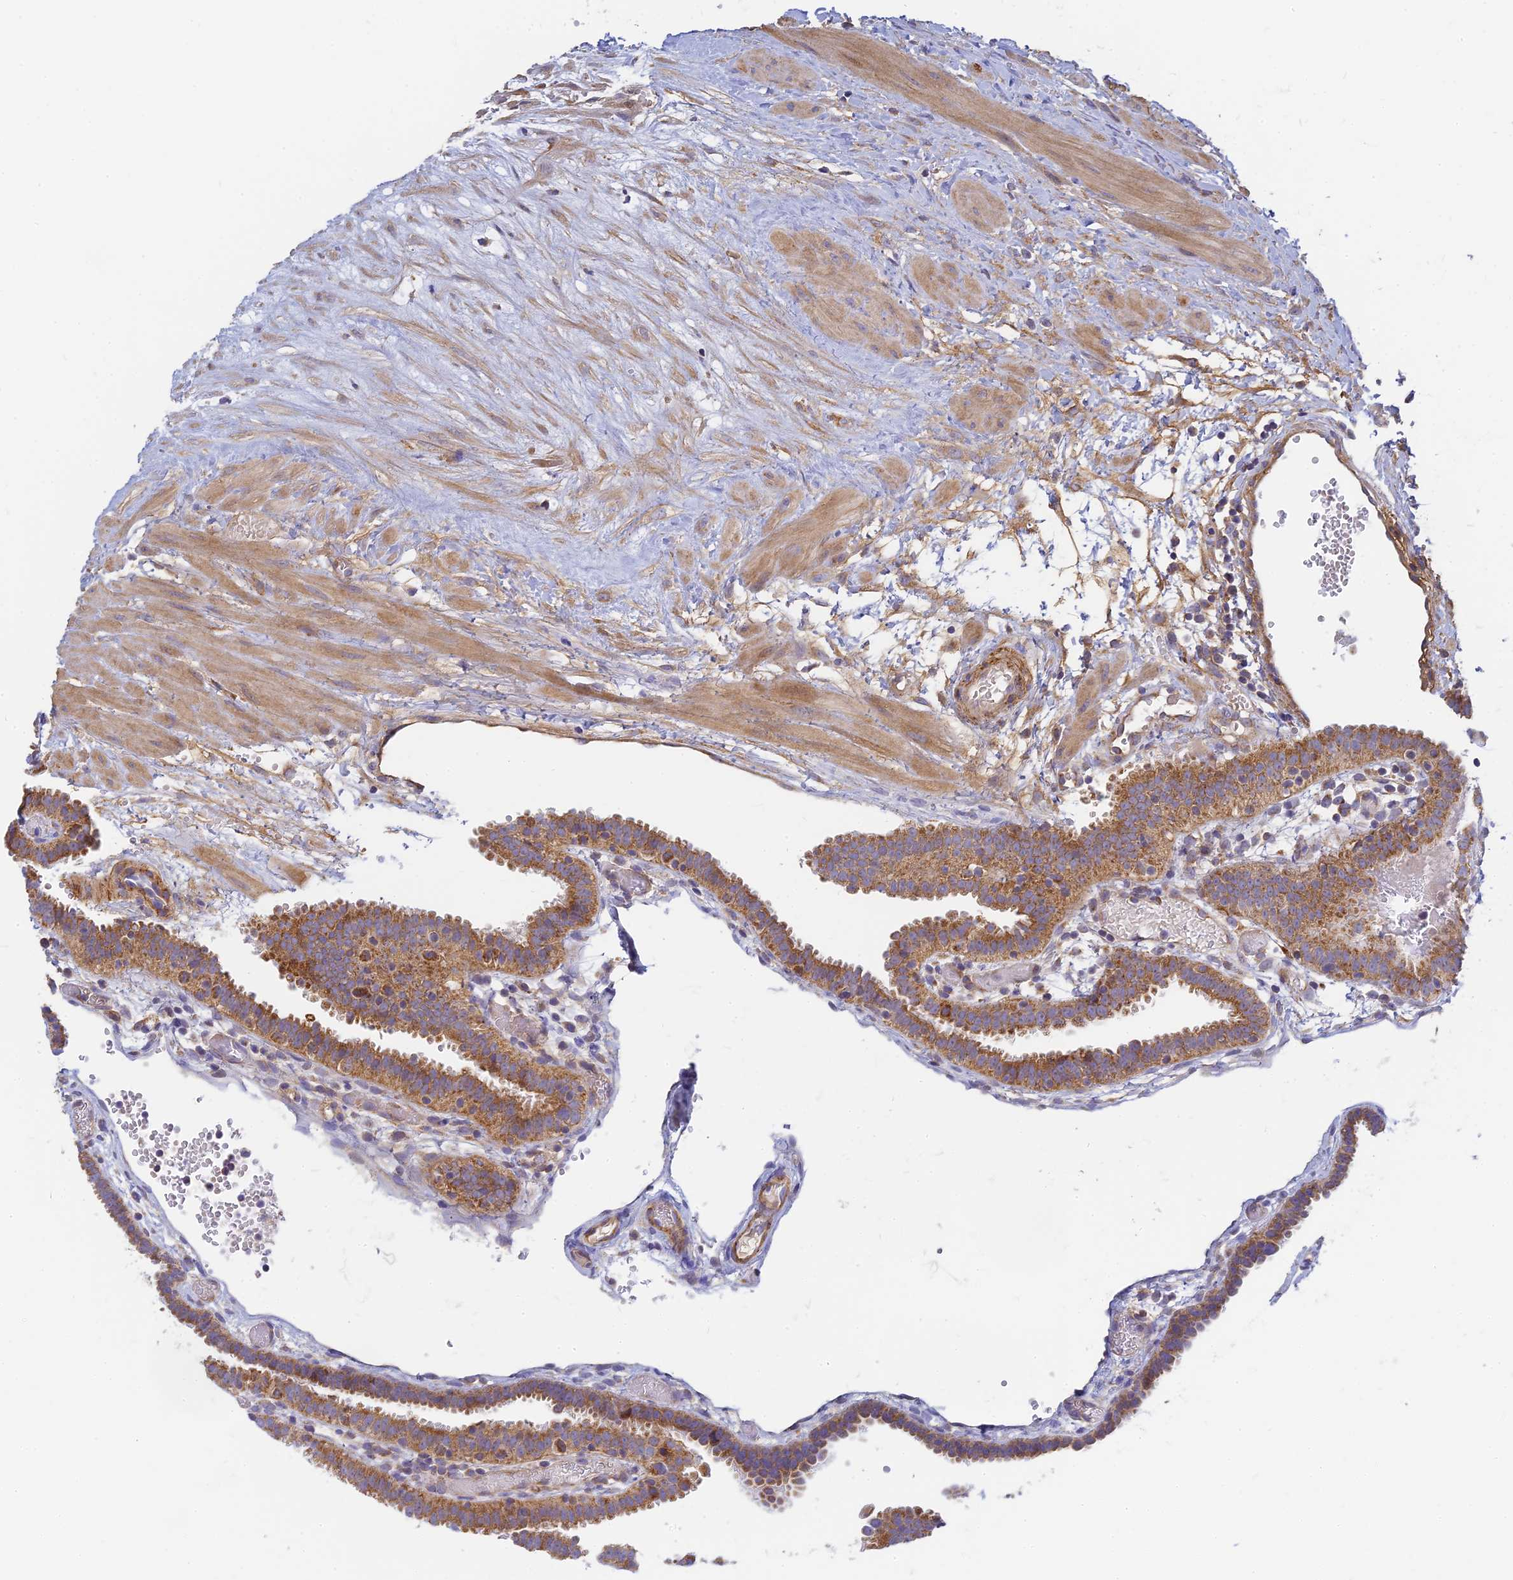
{"staining": {"intensity": "moderate", "quantity": ">75%", "location": "cytoplasmic/membranous"}, "tissue": "fallopian tube", "cell_type": "Glandular cells", "image_type": "normal", "snomed": [{"axis": "morphology", "description": "Normal tissue, NOS"}, {"axis": "topography", "description": "Fallopian tube"}], "caption": "Fallopian tube stained for a protein reveals moderate cytoplasmic/membranous positivity in glandular cells. The staining was performed using DAB, with brown indicating positive protein expression. Nuclei are stained blue with hematoxylin.", "gene": "MRPL15", "patient": {"sex": "female", "age": 37}}